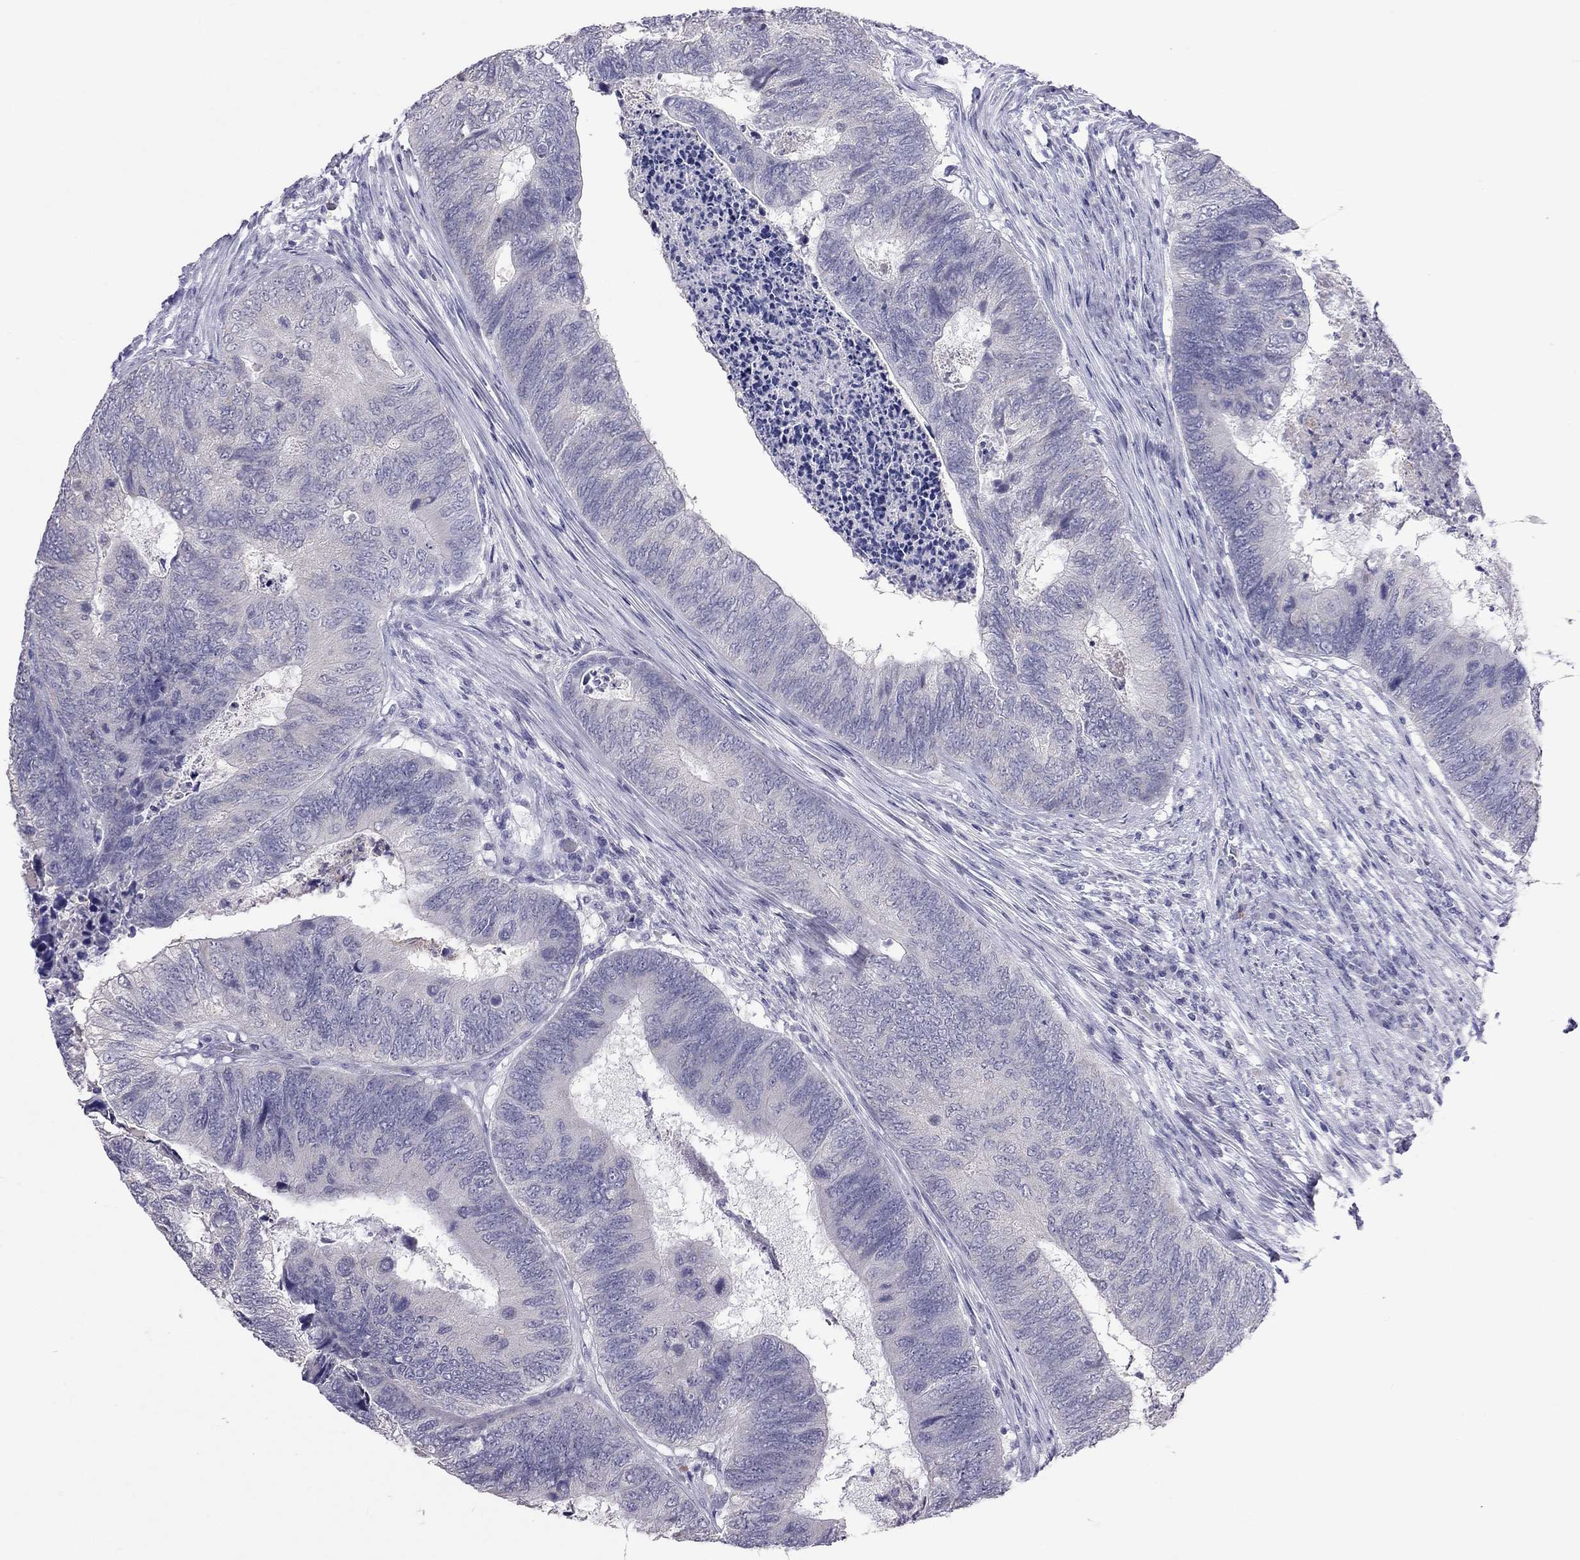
{"staining": {"intensity": "negative", "quantity": "none", "location": "none"}, "tissue": "colorectal cancer", "cell_type": "Tumor cells", "image_type": "cancer", "snomed": [{"axis": "morphology", "description": "Adenocarcinoma, NOS"}, {"axis": "topography", "description": "Colon"}], "caption": "DAB (3,3'-diaminobenzidine) immunohistochemical staining of colorectal adenocarcinoma displays no significant expression in tumor cells.", "gene": "PPP1R3A", "patient": {"sex": "female", "age": 67}}